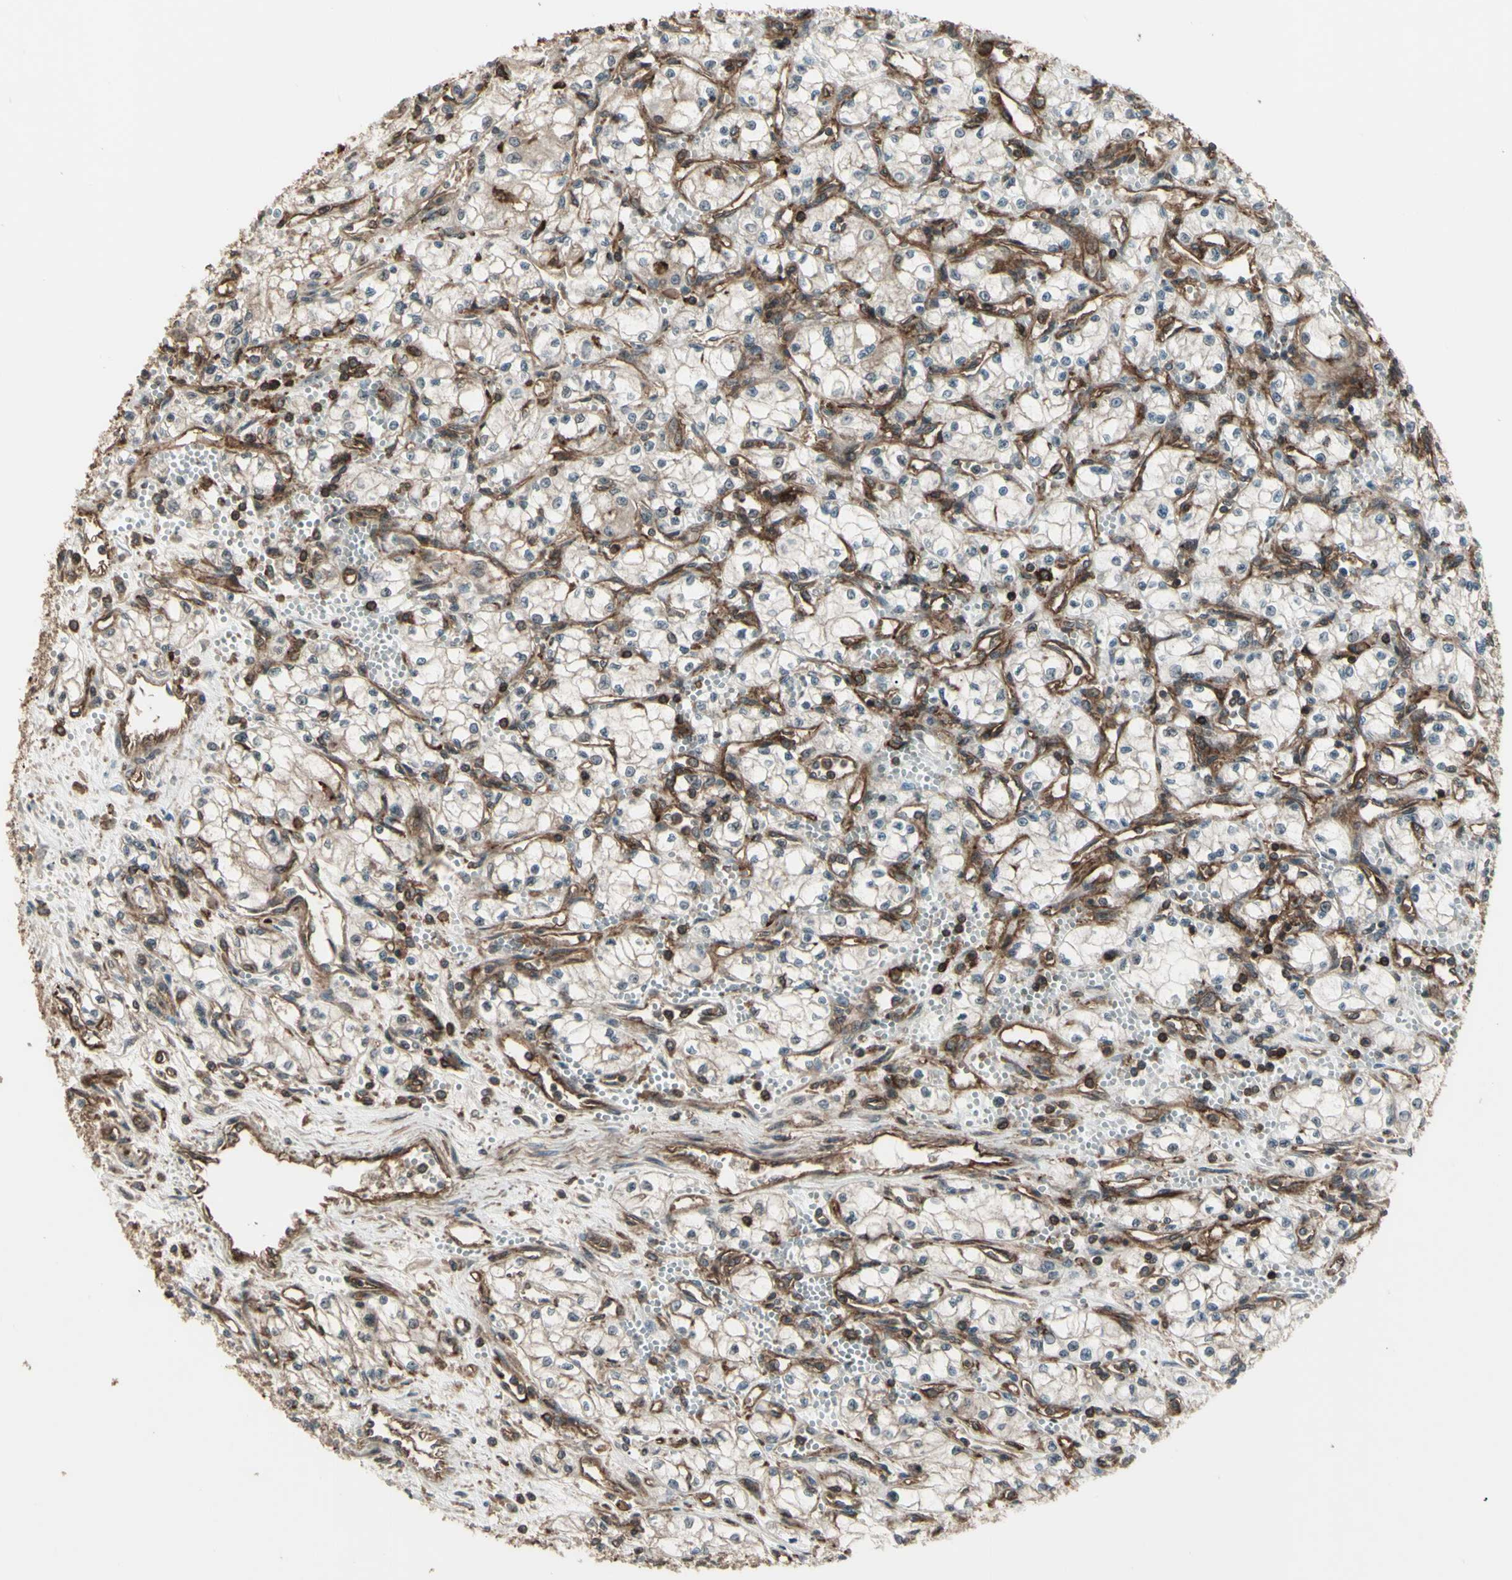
{"staining": {"intensity": "weak", "quantity": "25%-75%", "location": "cytoplasmic/membranous"}, "tissue": "renal cancer", "cell_type": "Tumor cells", "image_type": "cancer", "snomed": [{"axis": "morphology", "description": "Normal tissue, NOS"}, {"axis": "morphology", "description": "Adenocarcinoma, NOS"}, {"axis": "topography", "description": "Kidney"}], "caption": "Protein staining of adenocarcinoma (renal) tissue shows weak cytoplasmic/membranous expression in approximately 25%-75% of tumor cells. (brown staining indicates protein expression, while blue staining denotes nuclei).", "gene": "FXYD5", "patient": {"sex": "male", "age": 59}}